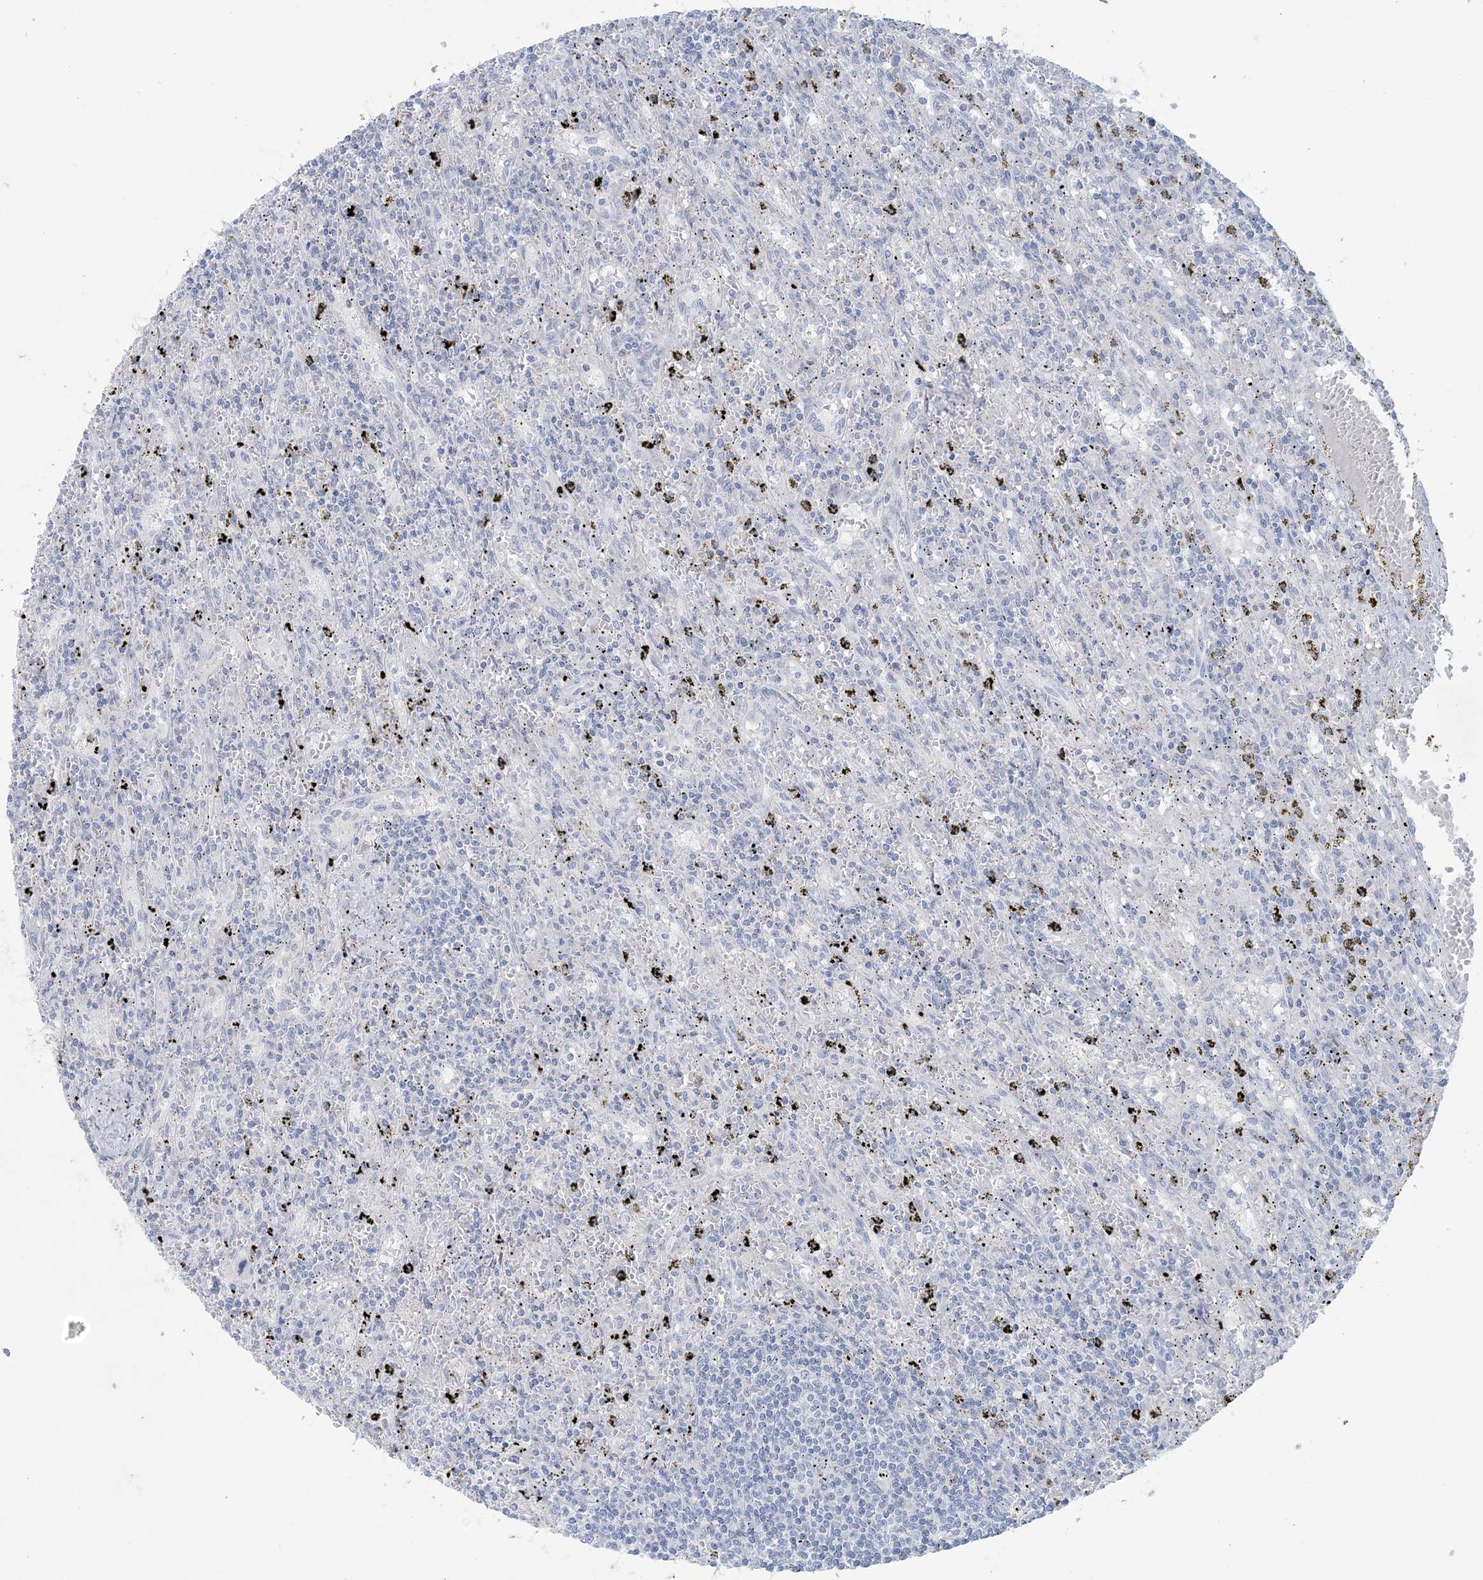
{"staining": {"intensity": "negative", "quantity": "none", "location": "none"}, "tissue": "lymphoma", "cell_type": "Tumor cells", "image_type": "cancer", "snomed": [{"axis": "morphology", "description": "Malignant lymphoma, non-Hodgkin's type, Low grade"}, {"axis": "topography", "description": "Spleen"}], "caption": "Immunohistochemical staining of lymphoma exhibits no significant staining in tumor cells. (Stains: DAB immunohistochemistry with hematoxylin counter stain, Microscopy: brightfield microscopy at high magnification).", "gene": "GABRG1", "patient": {"sex": "male", "age": 76}}